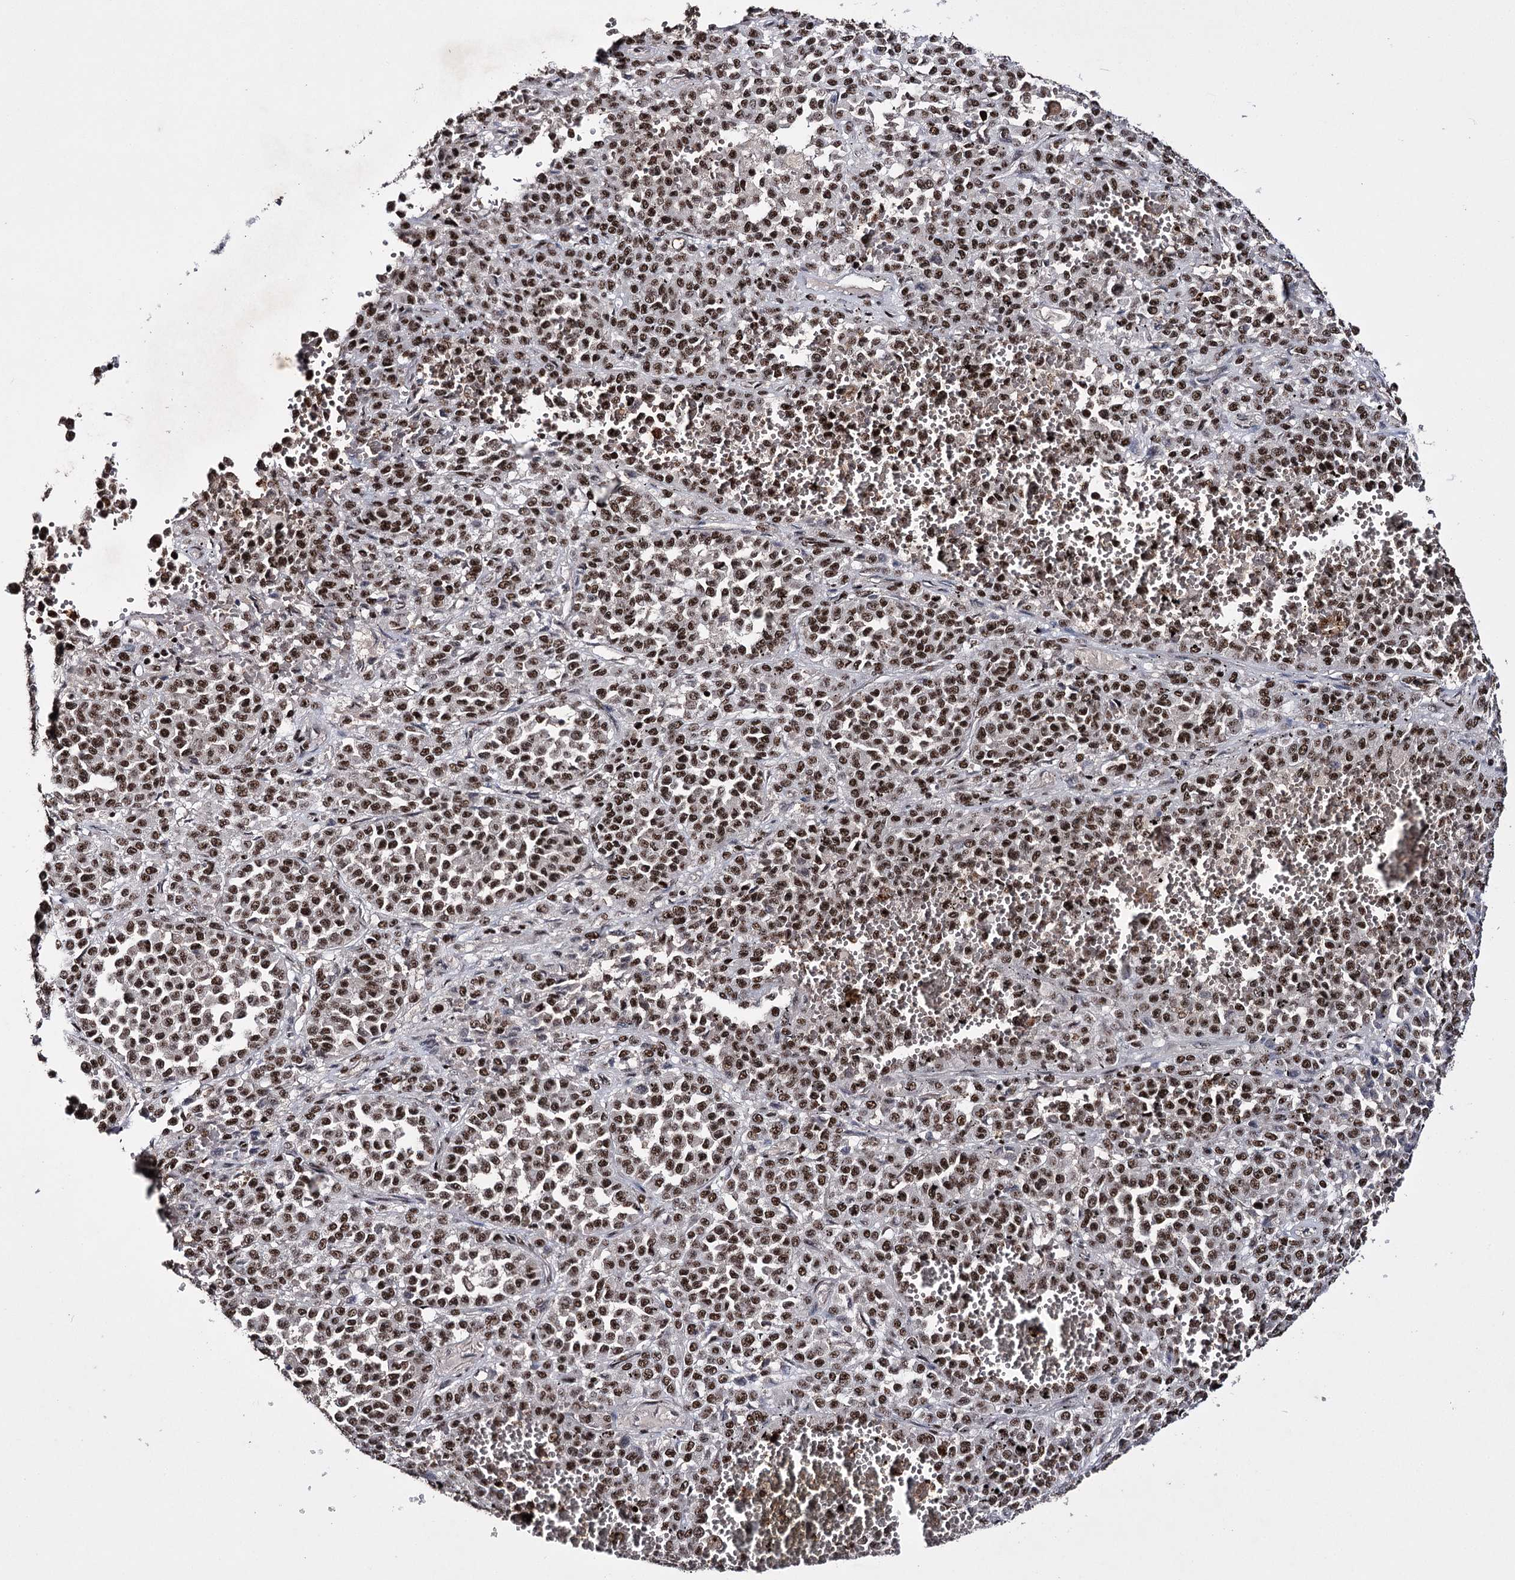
{"staining": {"intensity": "strong", "quantity": ">75%", "location": "nuclear"}, "tissue": "melanoma", "cell_type": "Tumor cells", "image_type": "cancer", "snomed": [{"axis": "morphology", "description": "Malignant melanoma, Metastatic site"}, {"axis": "topography", "description": "Pancreas"}], "caption": "Tumor cells display strong nuclear staining in approximately >75% of cells in melanoma. The staining is performed using DAB brown chromogen to label protein expression. The nuclei are counter-stained blue using hematoxylin.", "gene": "PRPF40A", "patient": {"sex": "female", "age": 30}}